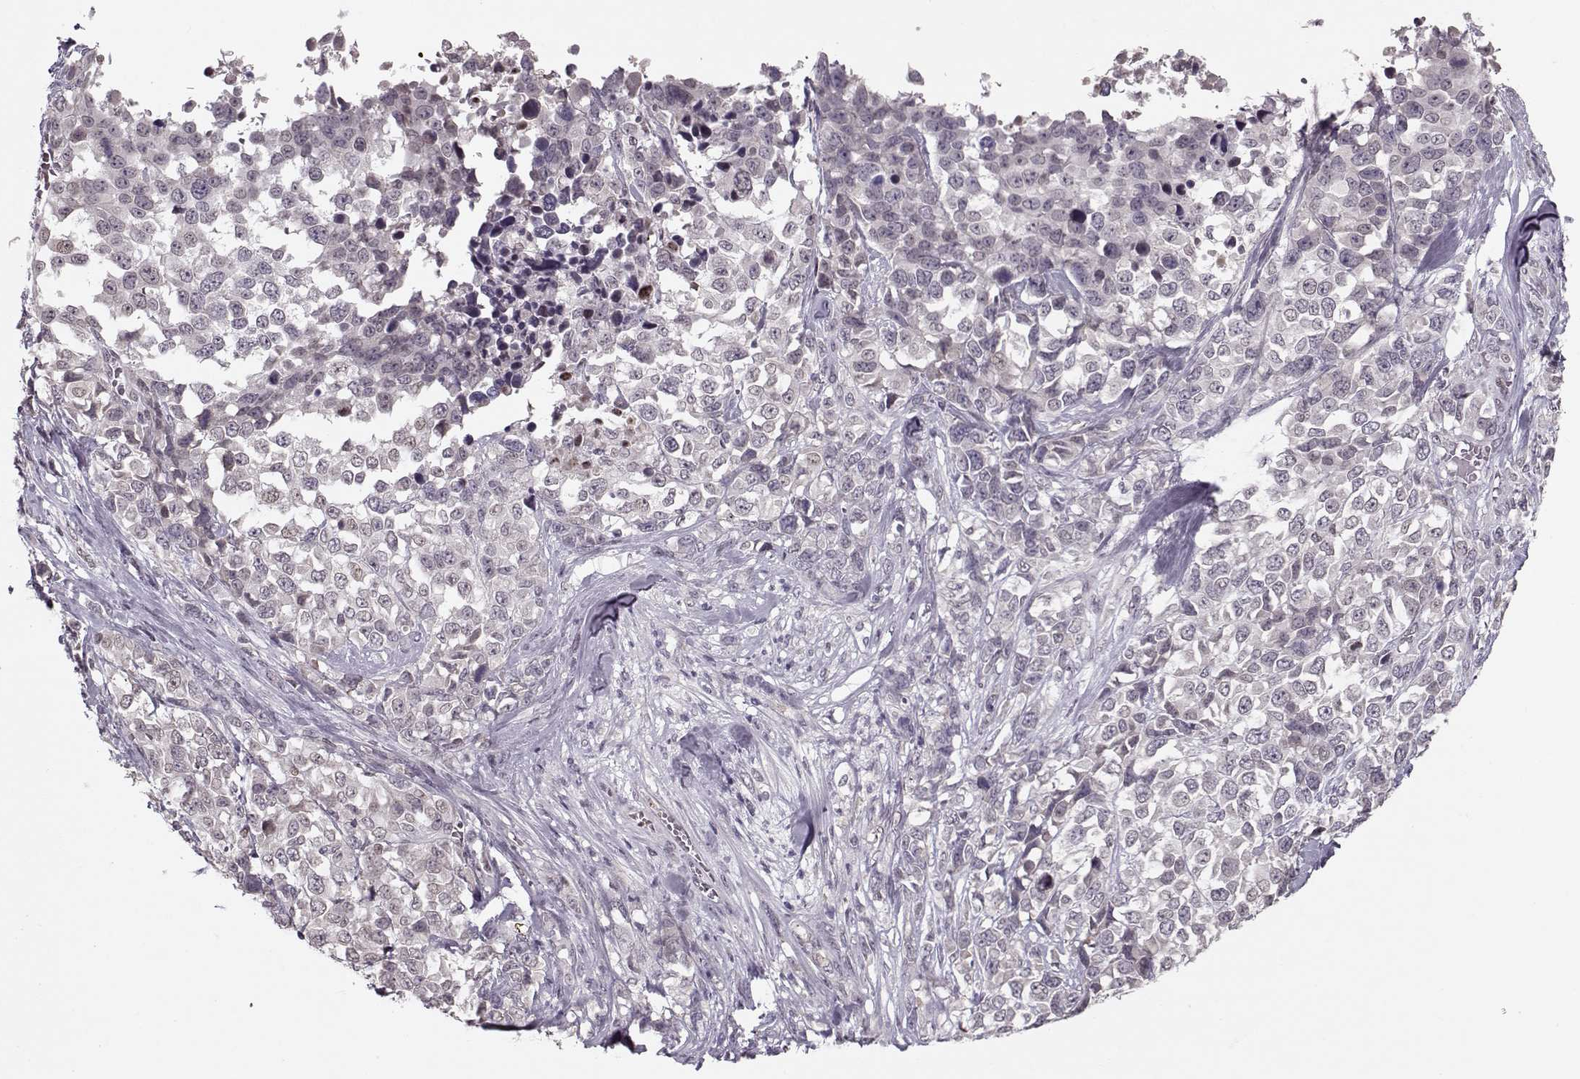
{"staining": {"intensity": "negative", "quantity": "none", "location": "none"}, "tissue": "melanoma", "cell_type": "Tumor cells", "image_type": "cancer", "snomed": [{"axis": "morphology", "description": "Malignant melanoma, Metastatic site"}, {"axis": "topography", "description": "Skin"}], "caption": "Tumor cells are negative for brown protein staining in melanoma.", "gene": "DNAI3", "patient": {"sex": "male", "age": 84}}